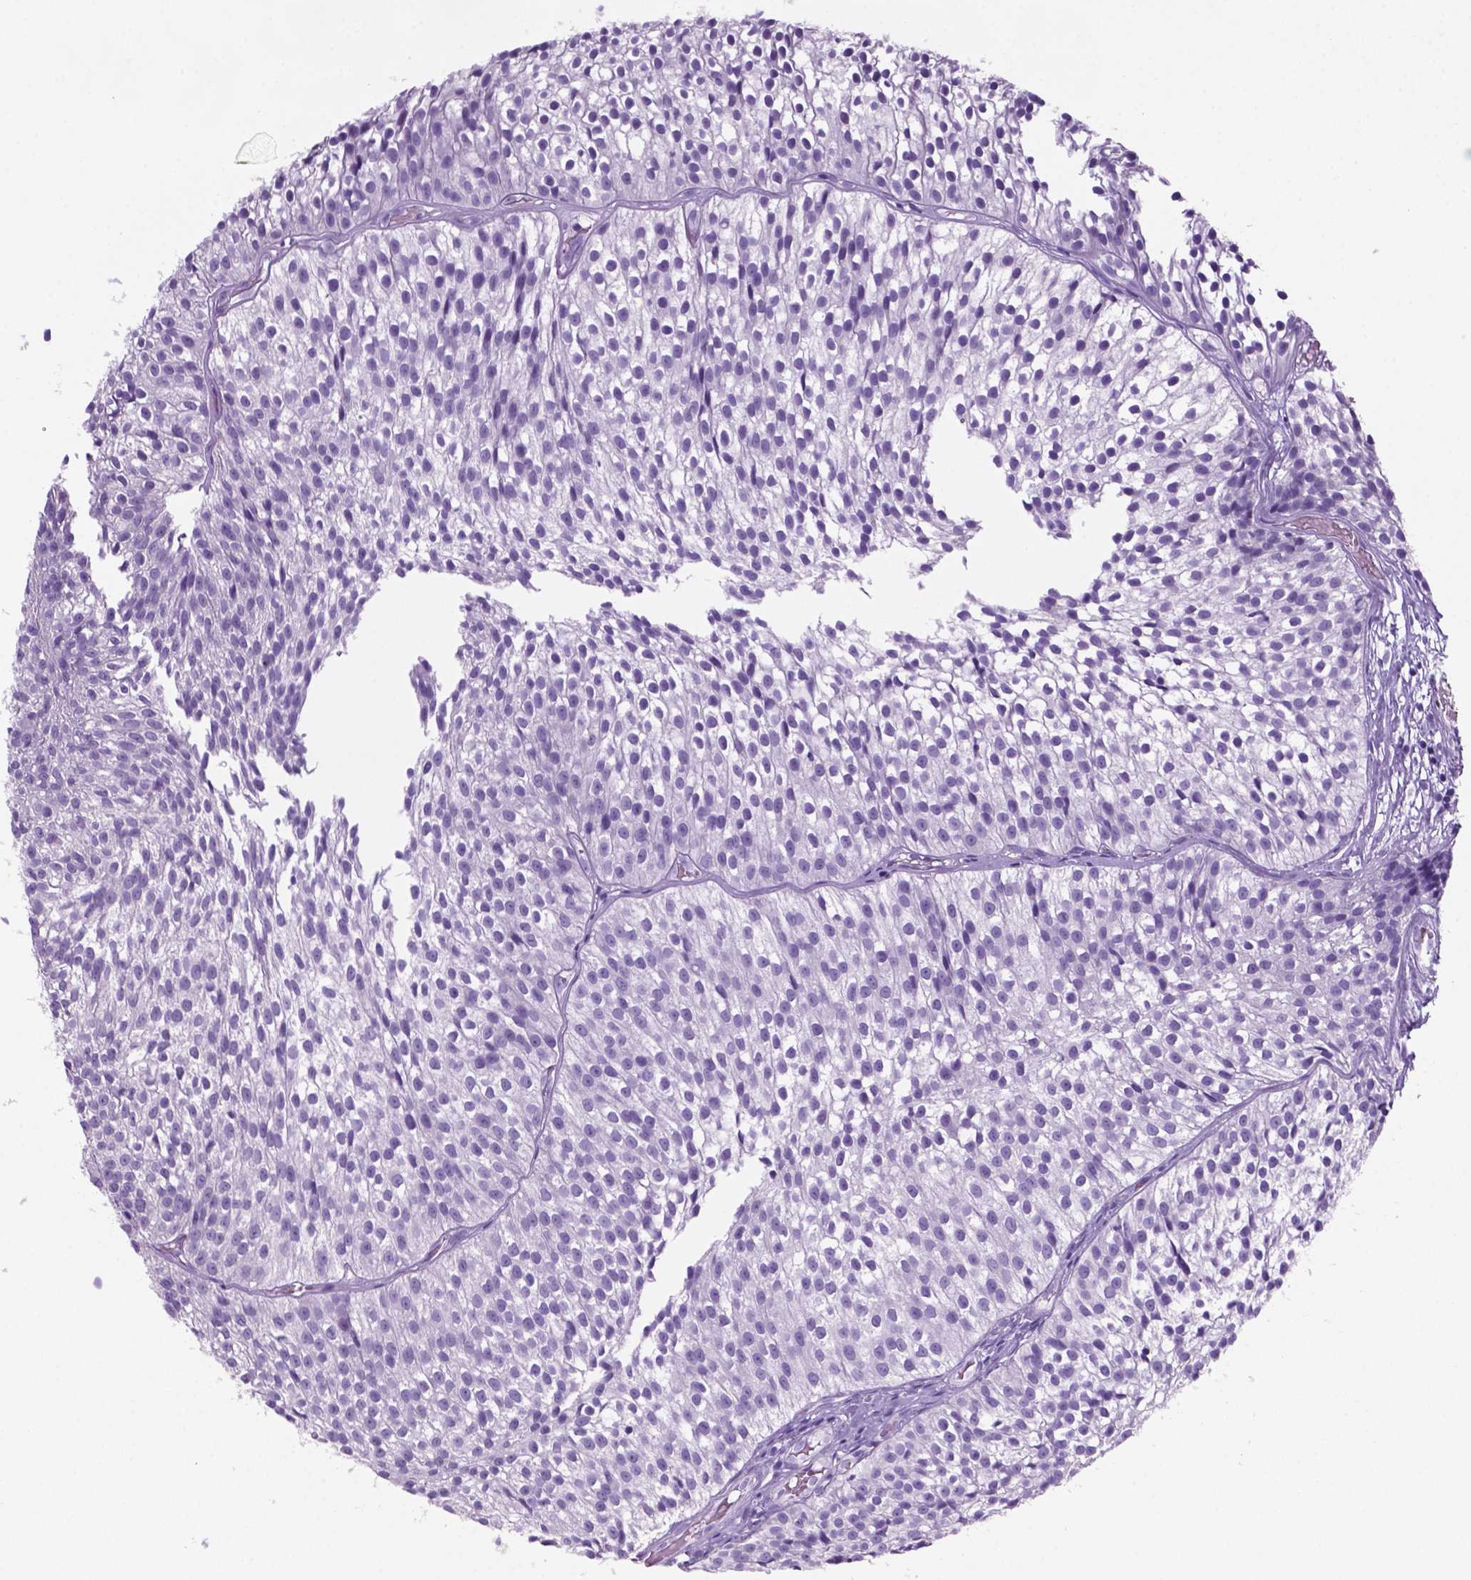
{"staining": {"intensity": "negative", "quantity": "none", "location": "none"}, "tissue": "urothelial cancer", "cell_type": "Tumor cells", "image_type": "cancer", "snomed": [{"axis": "morphology", "description": "Urothelial carcinoma, Low grade"}, {"axis": "topography", "description": "Urinary bladder"}], "caption": "The micrograph shows no staining of tumor cells in urothelial cancer.", "gene": "C18orf21", "patient": {"sex": "male", "age": 63}}